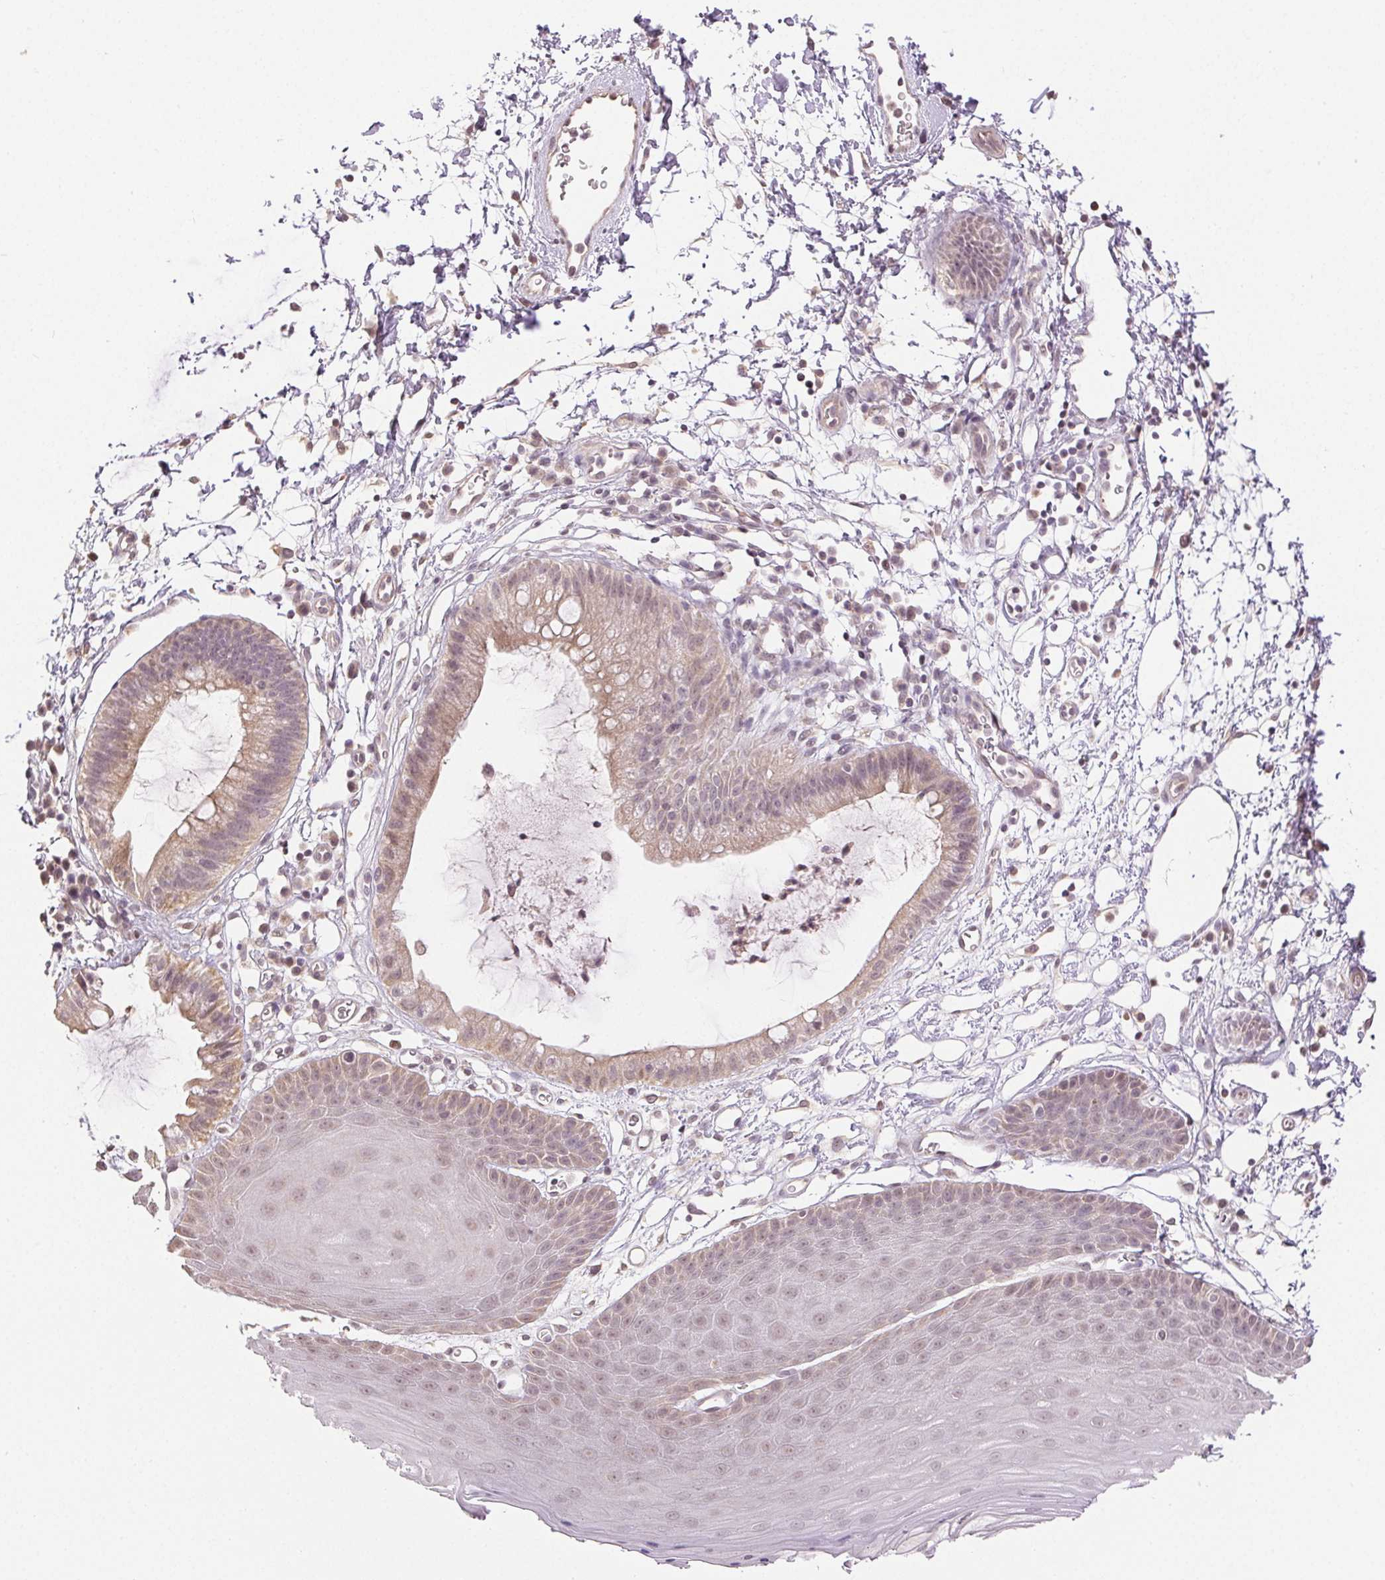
{"staining": {"intensity": "weak", "quantity": "25%-75%", "location": "nuclear"}, "tissue": "skin", "cell_type": "Epidermal cells", "image_type": "normal", "snomed": [{"axis": "morphology", "description": "Normal tissue, NOS"}, {"axis": "topography", "description": "Anal"}], "caption": "A high-resolution photomicrograph shows immunohistochemistry staining of normal skin, which demonstrates weak nuclear positivity in approximately 25%-75% of epidermal cells.", "gene": "PLCB1", "patient": {"sex": "male", "age": 53}}